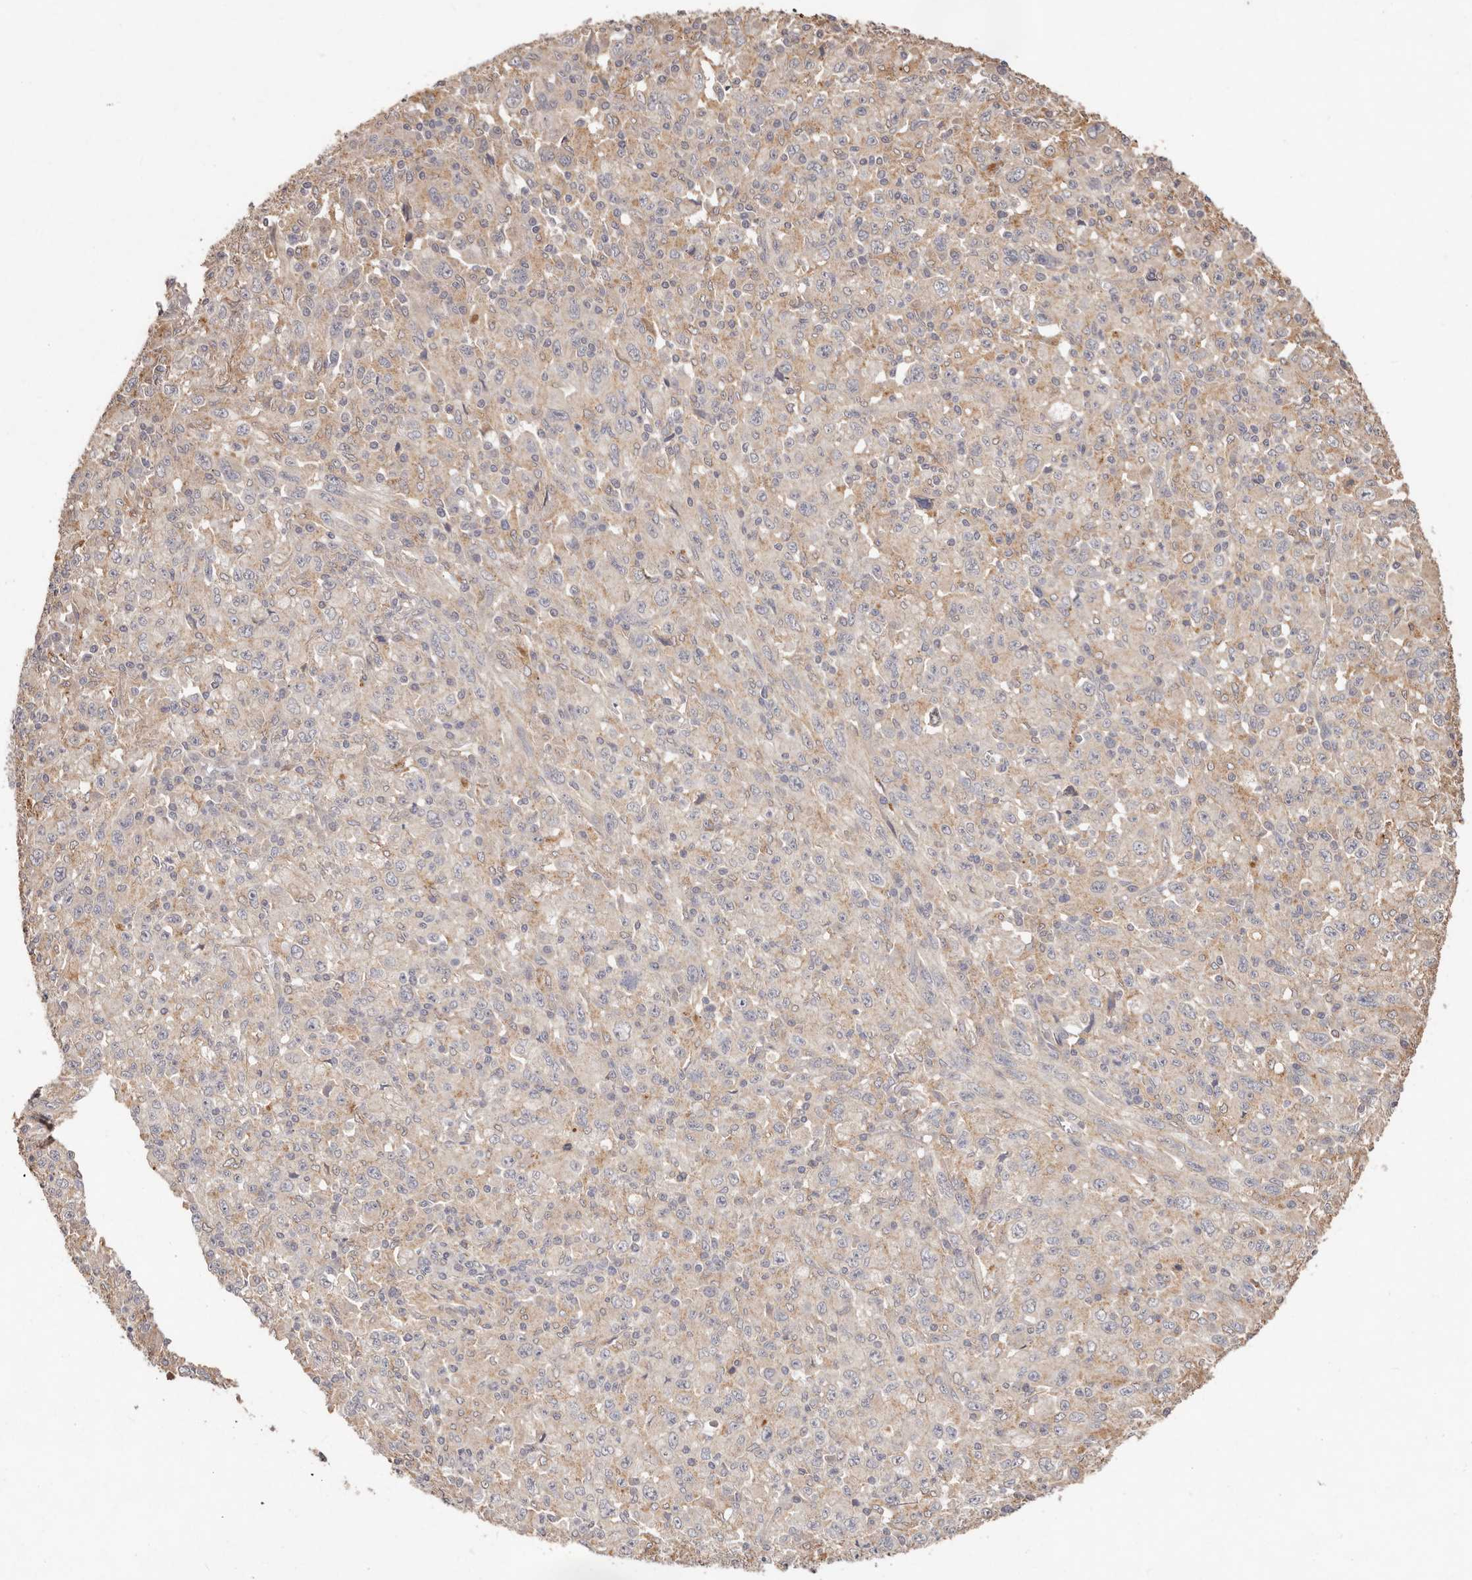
{"staining": {"intensity": "negative", "quantity": "none", "location": "none"}, "tissue": "melanoma", "cell_type": "Tumor cells", "image_type": "cancer", "snomed": [{"axis": "morphology", "description": "Malignant melanoma, Metastatic site"}, {"axis": "topography", "description": "Skin"}], "caption": "Immunohistochemistry histopathology image of neoplastic tissue: melanoma stained with DAB shows no significant protein positivity in tumor cells.", "gene": "THBS3", "patient": {"sex": "female", "age": 56}}